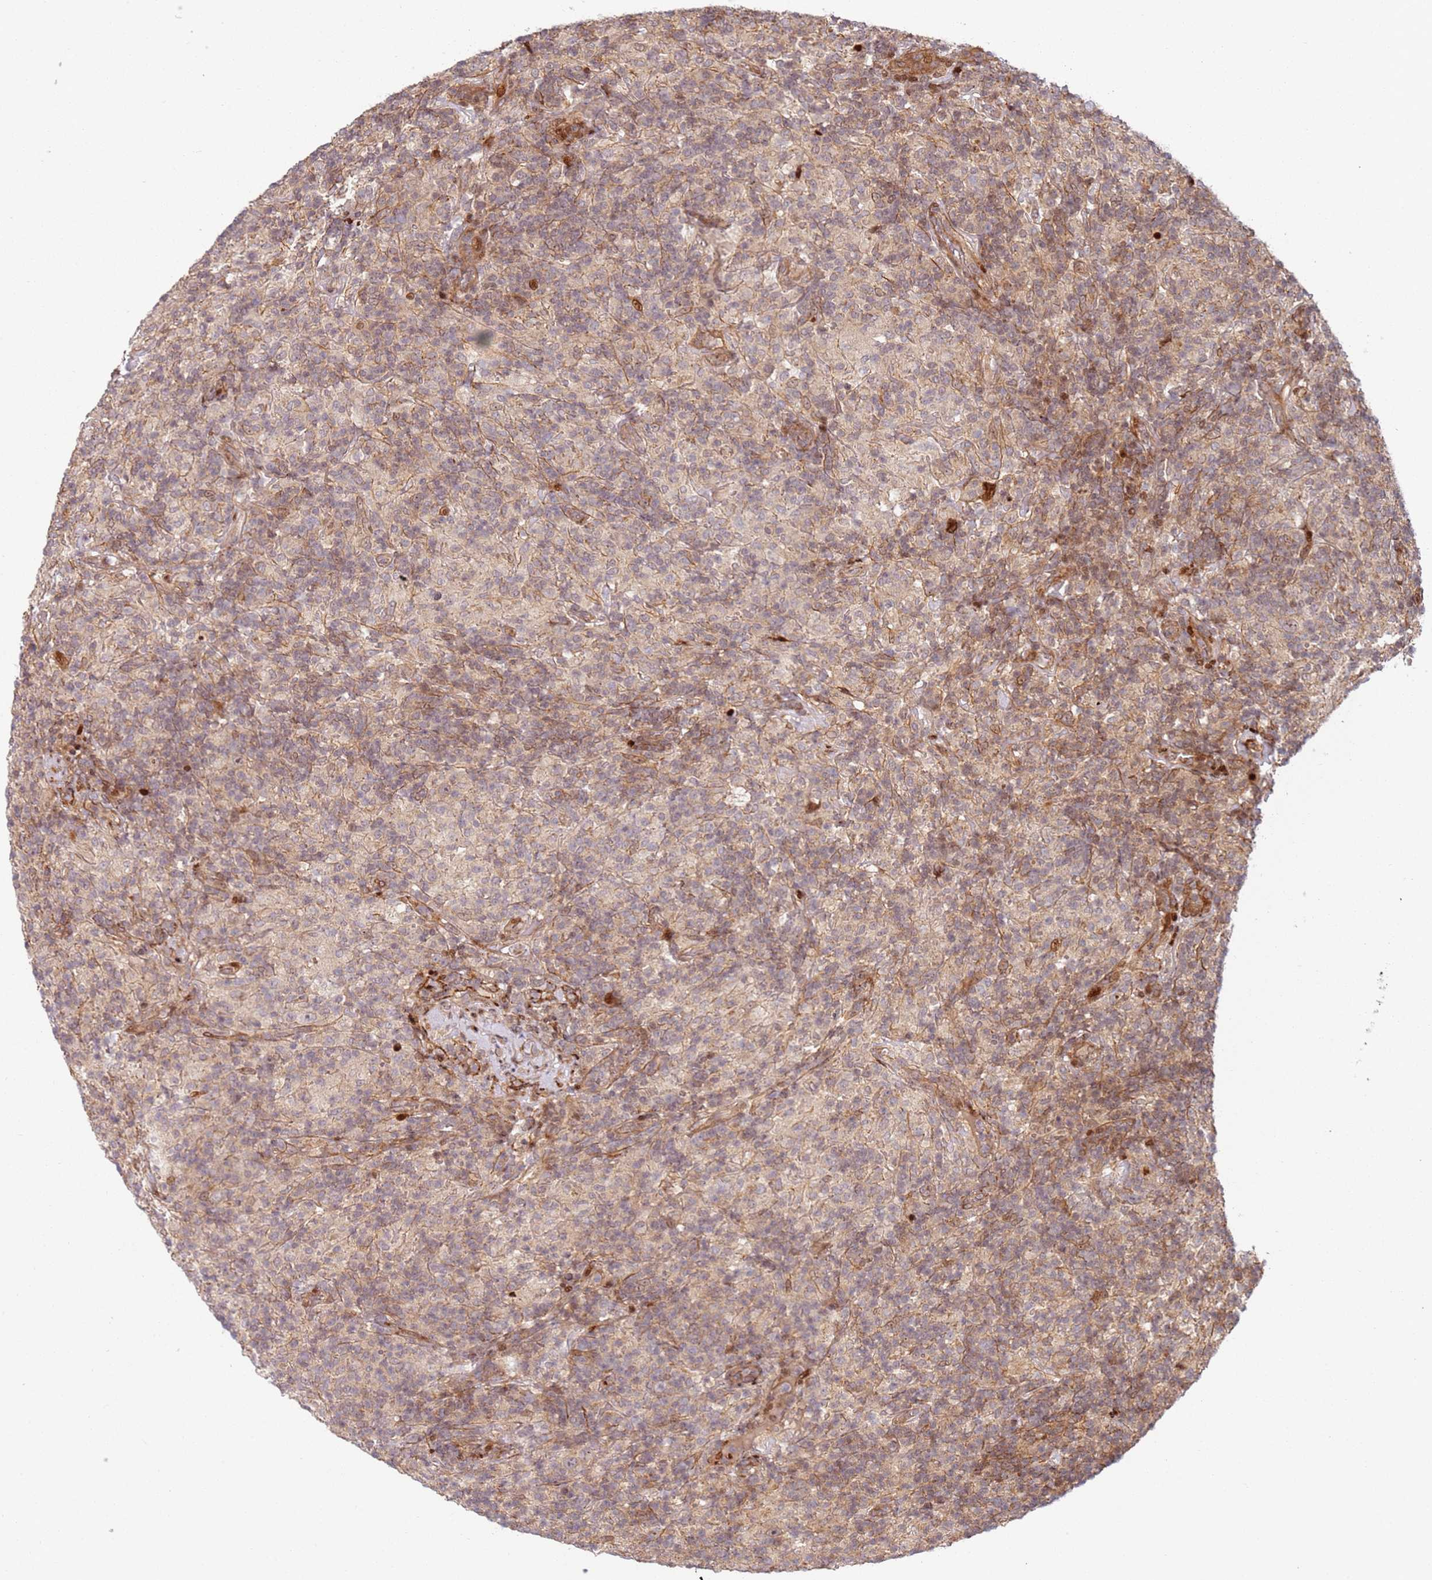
{"staining": {"intensity": "negative", "quantity": "none", "location": "none"}, "tissue": "lymphoma", "cell_type": "Tumor cells", "image_type": "cancer", "snomed": [{"axis": "morphology", "description": "Hodgkin's disease, NOS"}, {"axis": "topography", "description": "Lymph node"}], "caption": "An image of human lymphoma is negative for staining in tumor cells.", "gene": "TMEM233", "patient": {"sex": "male", "age": 70}}